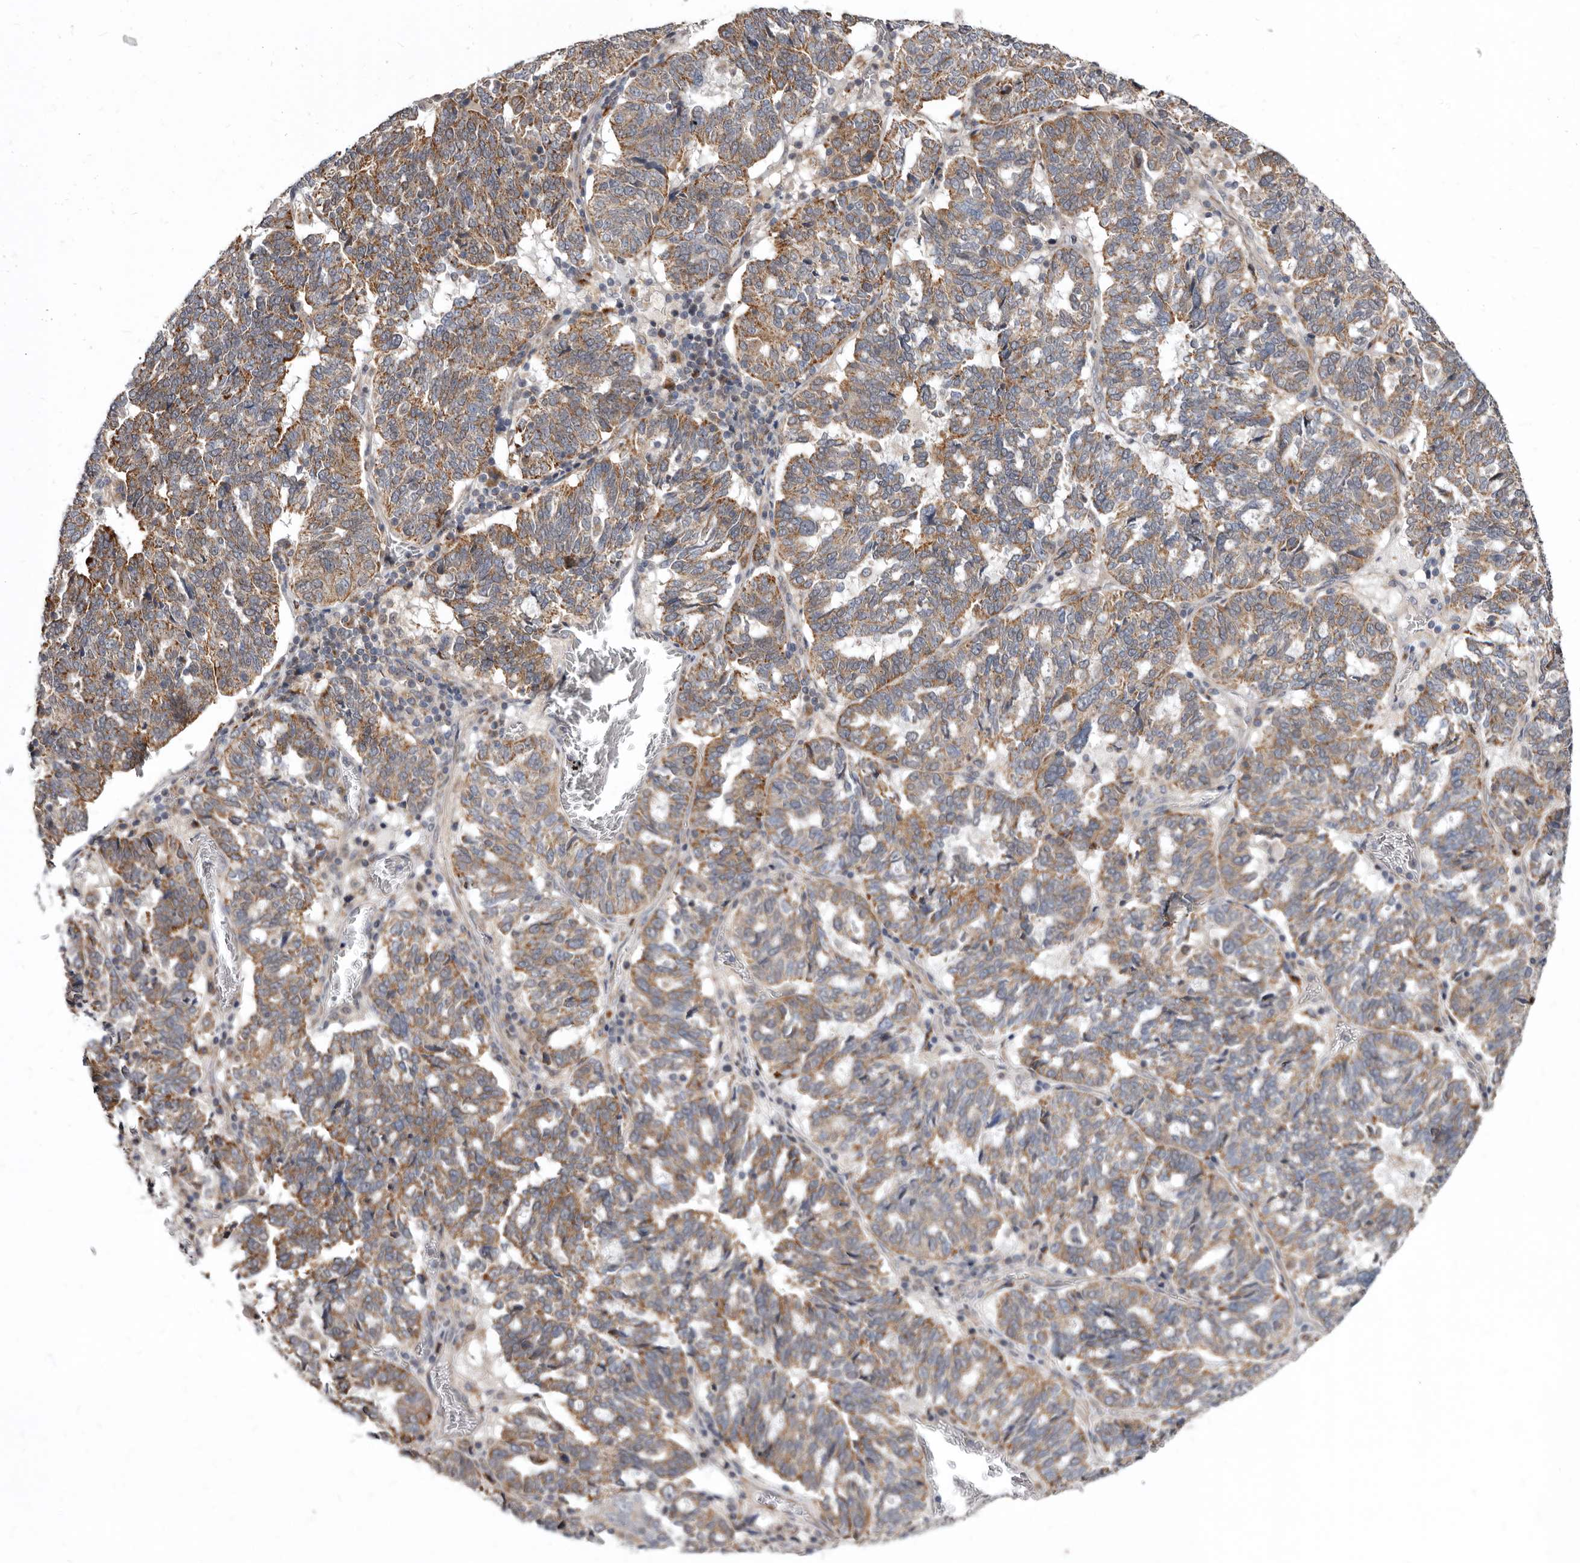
{"staining": {"intensity": "moderate", "quantity": "25%-75%", "location": "cytoplasmic/membranous"}, "tissue": "ovarian cancer", "cell_type": "Tumor cells", "image_type": "cancer", "snomed": [{"axis": "morphology", "description": "Cystadenocarcinoma, serous, NOS"}, {"axis": "topography", "description": "Ovary"}], "caption": "A micrograph of ovarian cancer (serous cystadenocarcinoma) stained for a protein displays moderate cytoplasmic/membranous brown staining in tumor cells.", "gene": "SMC4", "patient": {"sex": "female", "age": 59}}